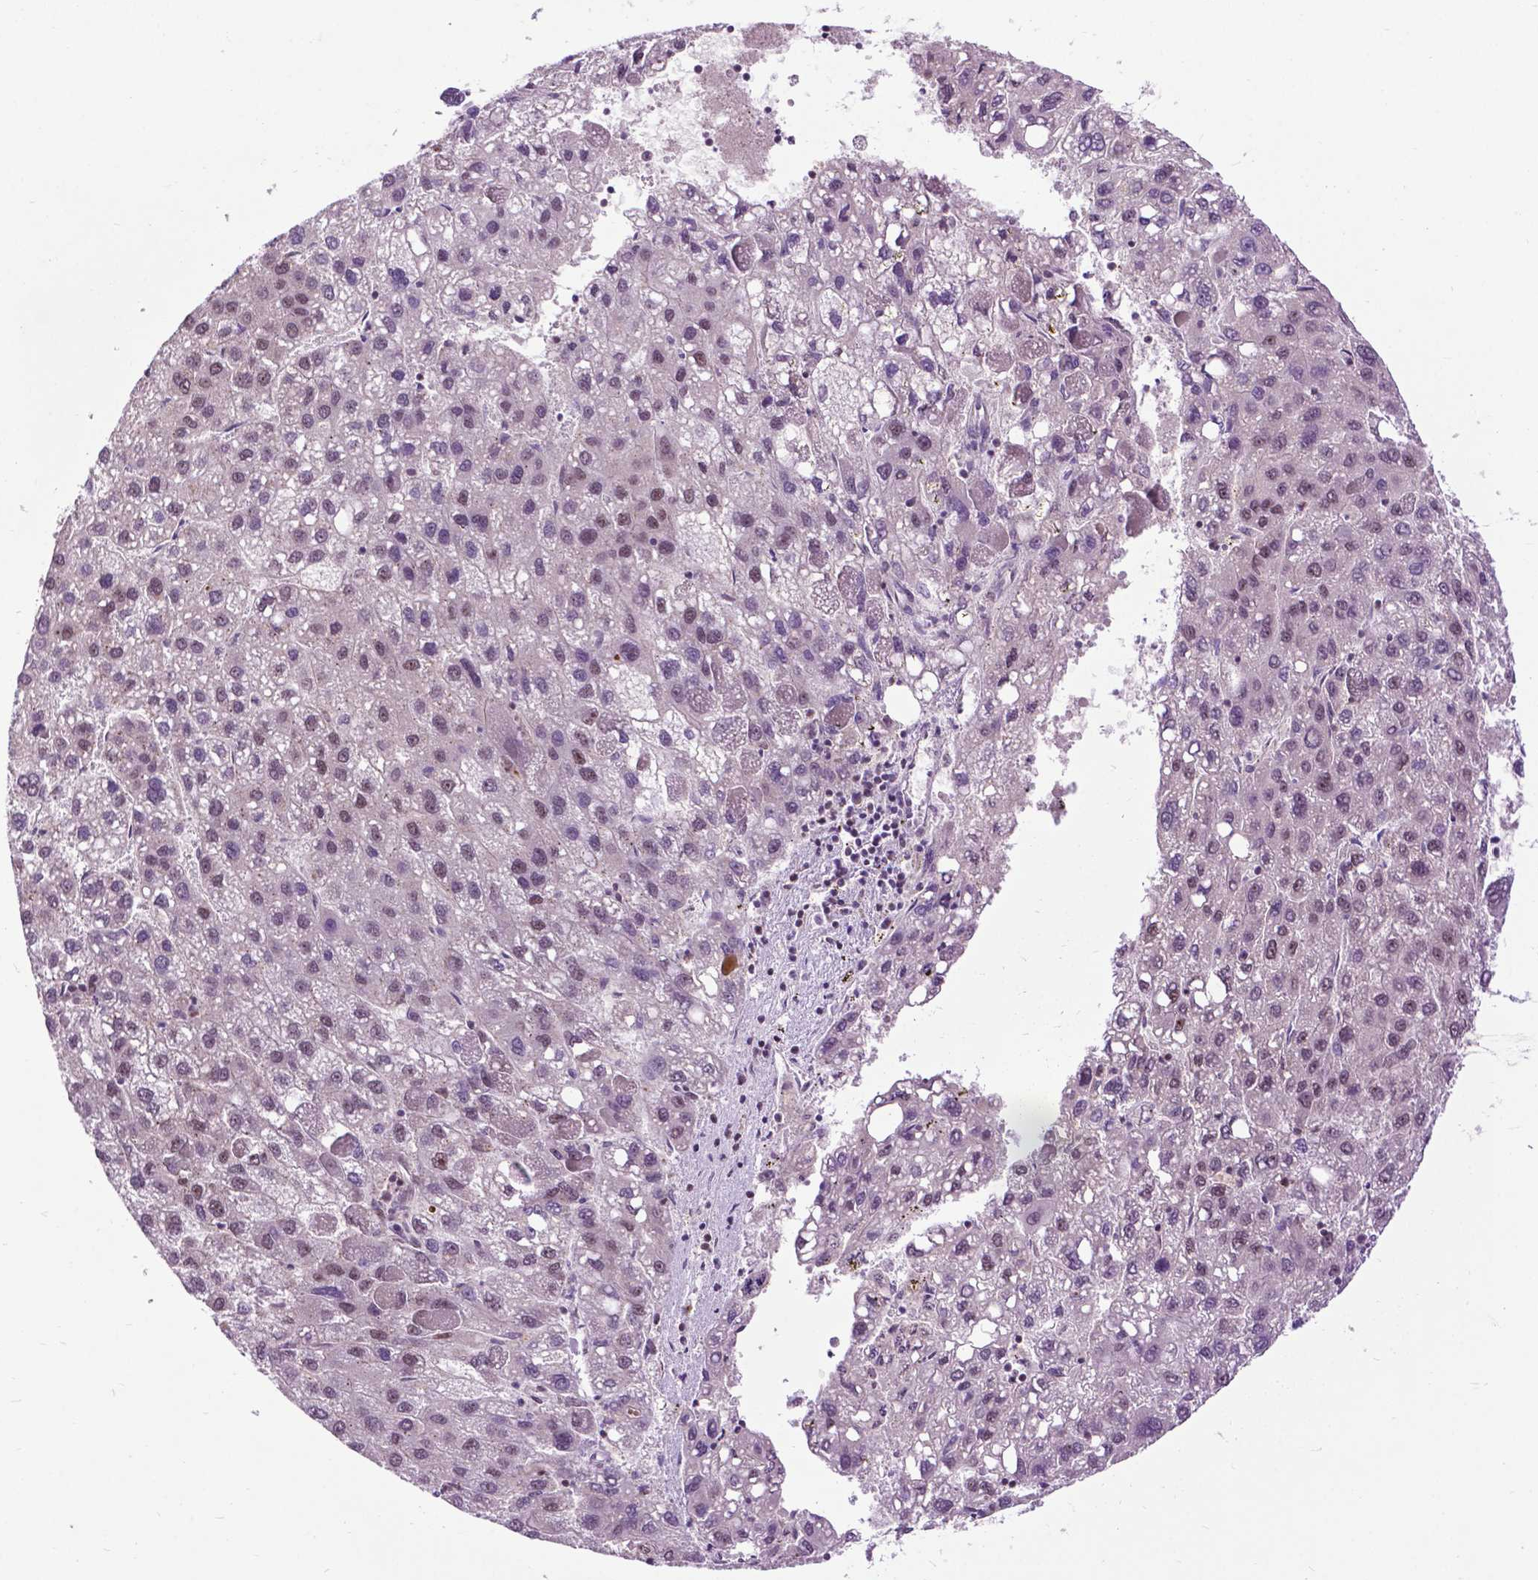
{"staining": {"intensity": "moderate", "quantity": "<25%", "location": "nuclear"}, "tissue": "liver cancer", "cell_type": "Tumor cells", "image_type": "cancer", "snomed": [{"axis": "morphology", "description": "Carcinoma, Hepatocellular, NOS"}, {"axis": "topography", "description": "Liver"}], "caption": "Liver hepatocellular carcinoma tissue reveals moderate nuclear expression in approximately <25% of tumor cells, visualized by immunohistochemistry.", "gene": "EAF1", "patient": {"sex": "female", "age": 82}}